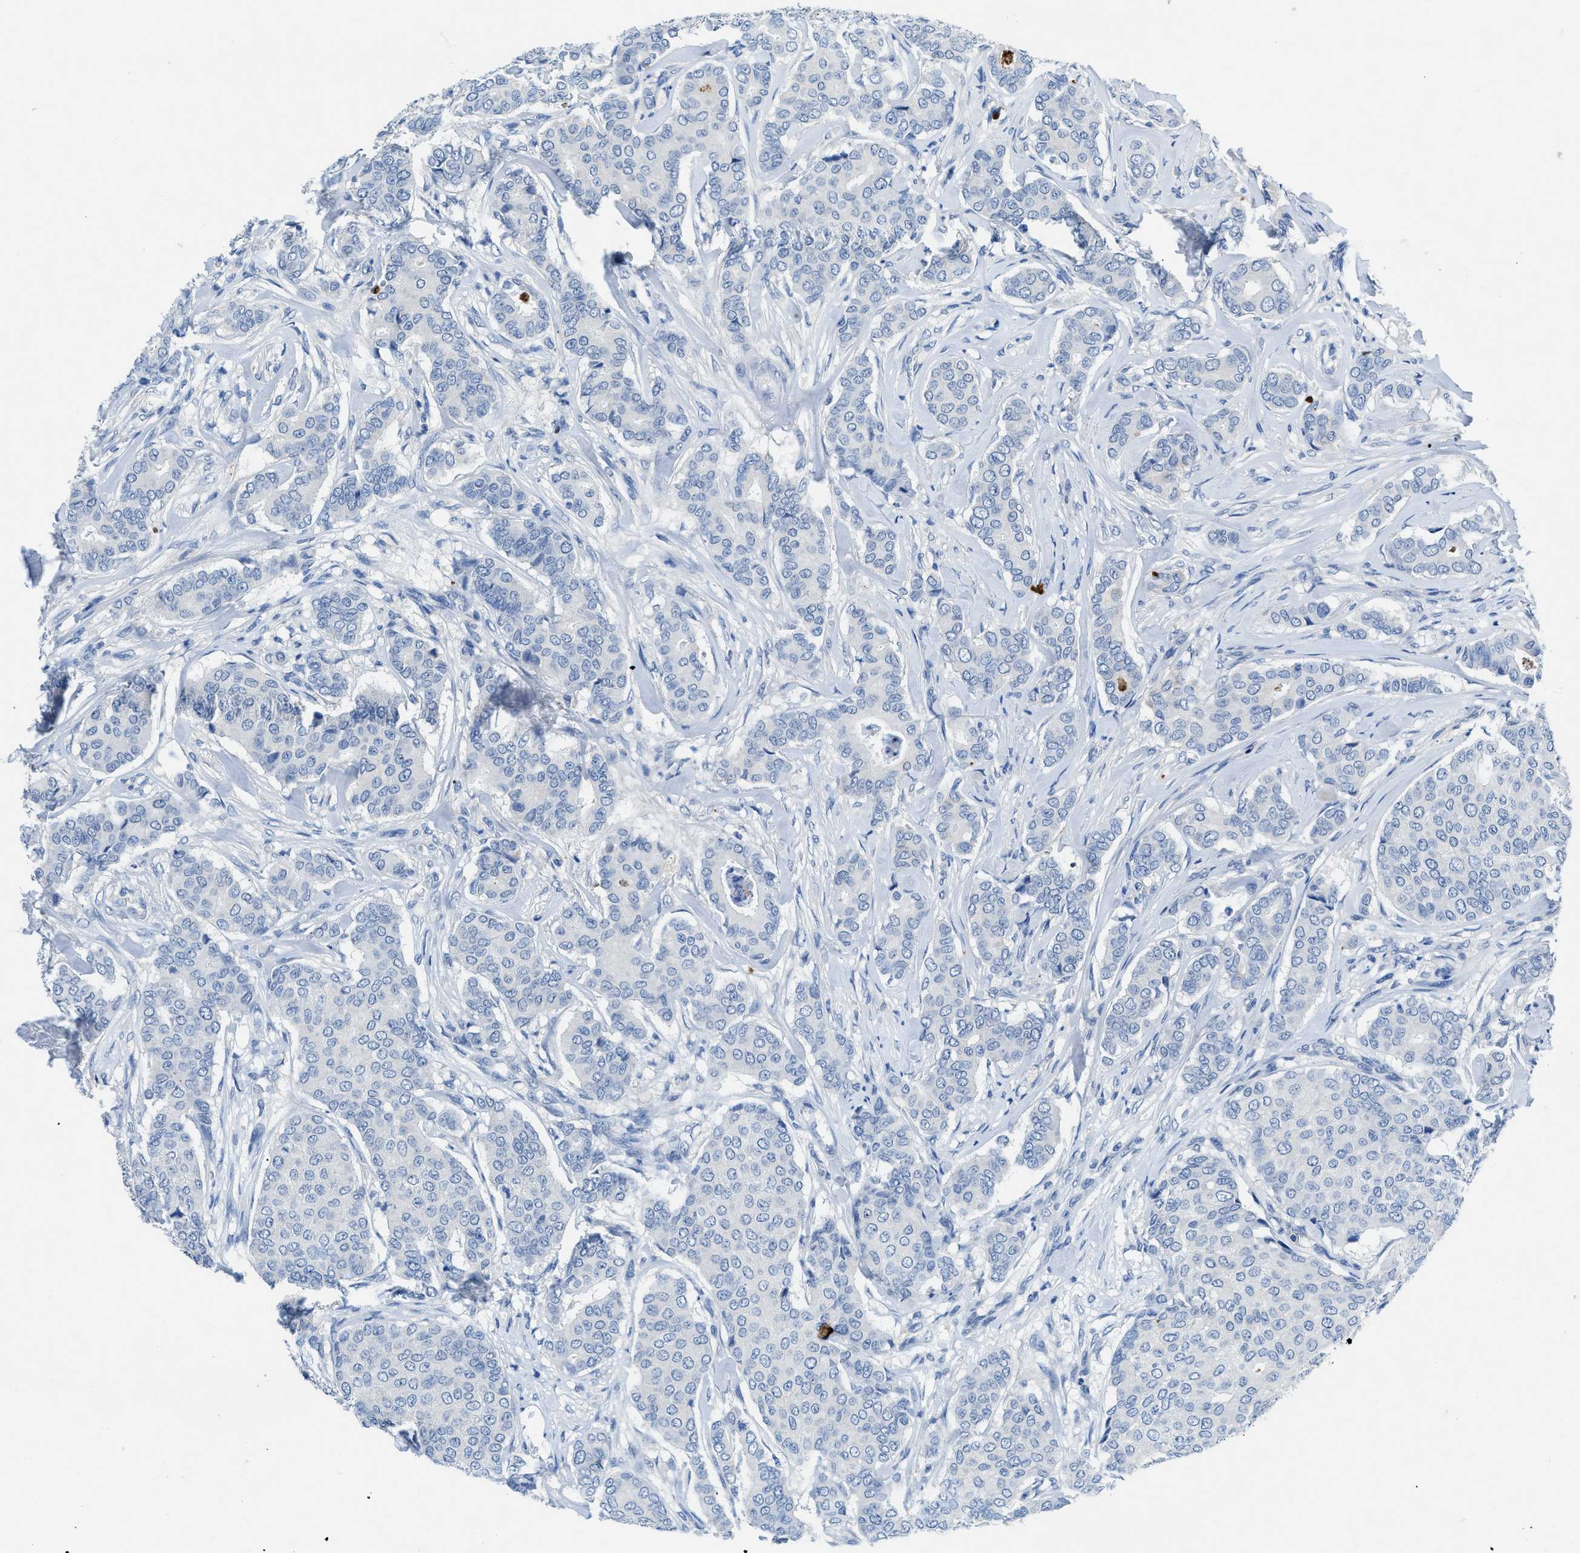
{"staining": {"intensity": "negative", "quantity": "none", "location": "none"}, "tissue": "breast cancer", "cell_type": "Tumor cells", "image_type": "cancer", "snomed": [{"axis": "morphology", "description": "Duct carcinoma"}, {"axis": "topography", "description": "Breast"}], "caption": "Tumor cells show no significant protein positivity in breast cancer.", "gene": "SLC10A6", "patient": {"sex": "female", "age": 75}}